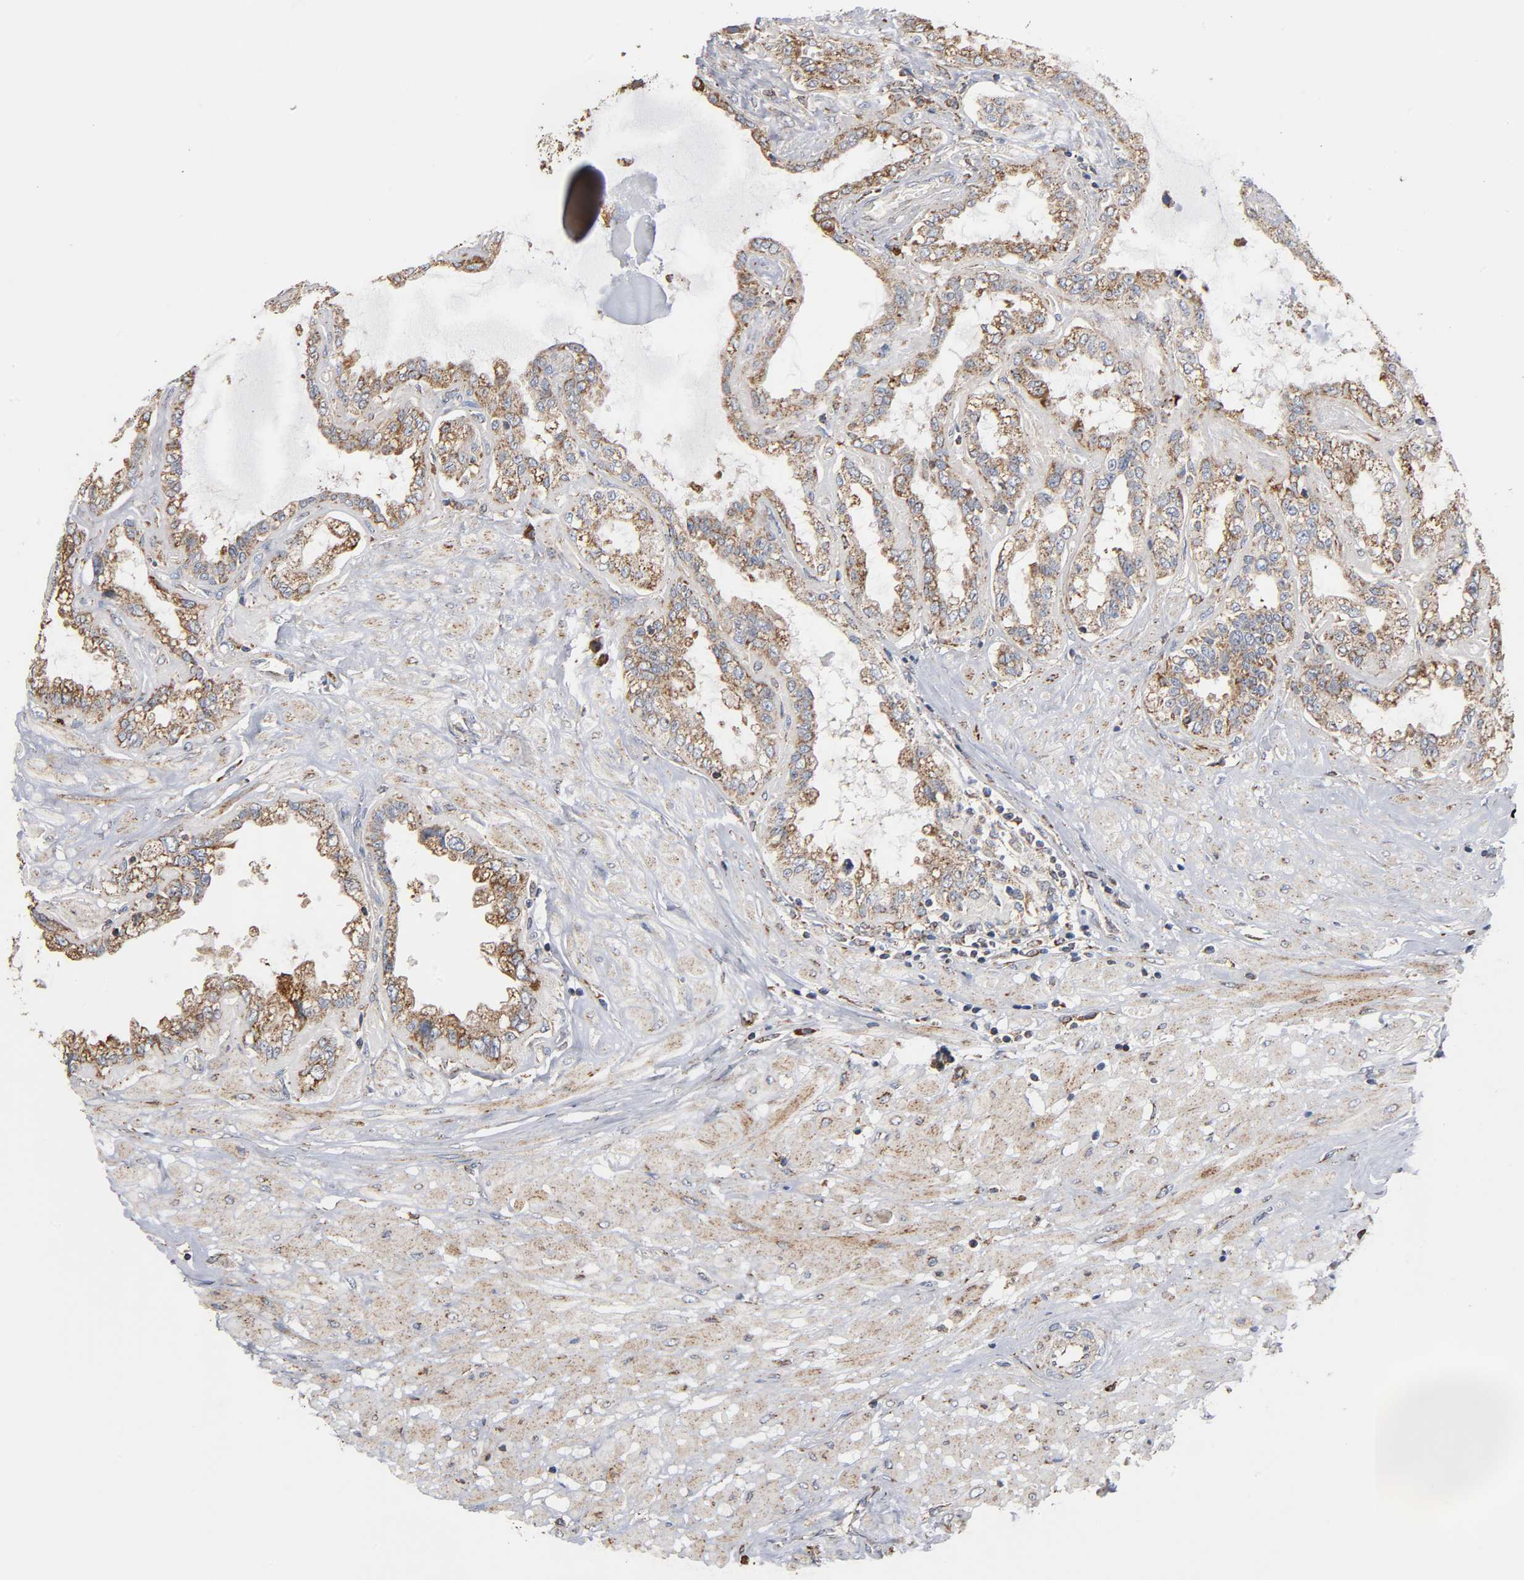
{"staining": {"intensity": "moderate", "quantity": "25%-75%", "location": "cytoplasmic/membranous"}, "tissue": "seminal vesicle", "cell_type": "Glandular cells", "image_type": "normal", "snomed": [{"axis": "morphology", "description": "Normal tissue, NOS"}, {"axis": "morphology", "description": "Inflammation, NOS"}, {"axis": "topography", "description": "Urinary bladder"}, {"axis": "topography", "description": "Prostate"}, {"axis": "topography", "description": "Seminal veicle"}], "caption": "Immunohistochemistry histopathology image of benign seminal vesicle: human seminal vesicle stained using immunohistochemistry exhibits medium levels of moderate protein expression localized specifically in the cytoplasmic/membranous of glandular cells, appearing as a cytoplasmic/membranous brown color.", "gene": "MAP3K1", "patient": {"sex": "male", "age": 82}}